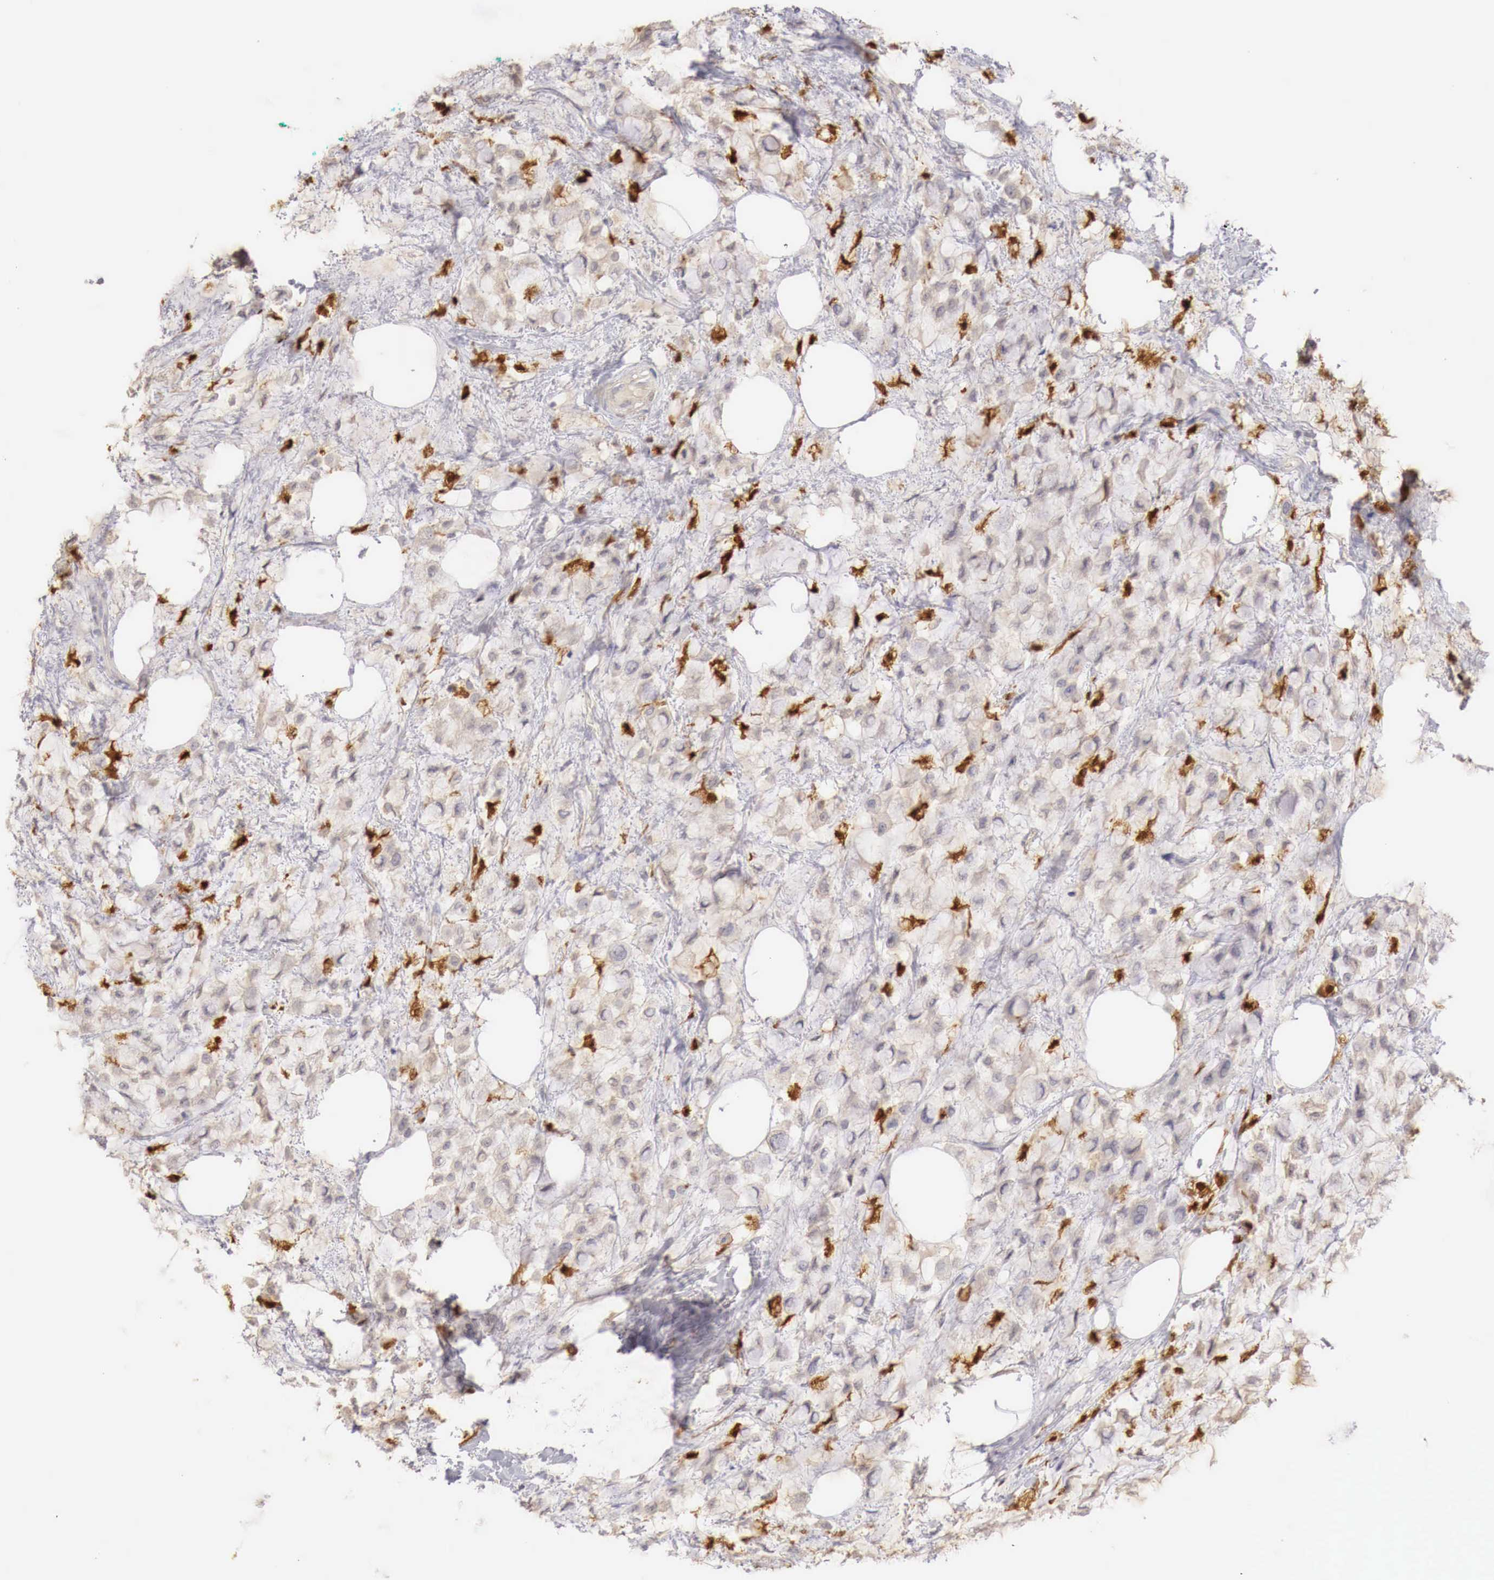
{"staining": {"intensity": "weak", "quantity": "25%-75%", "location": "cytoplasmic/membranous"}, "tissue": "breast cancer", "cell_type": "Tumor cells", "image_type": "cancer", "snomed": [{"axis": "morphology", "description": "Lobular carcinoma"}, {"axis": "topography", "description": "Breast"}], "caption": "Immunohistochemistry (IHC) image of neoplastic tissue: human breast lobular carcinoma stained using immunohistochemistry demonstrates low levels of weak protein expression localized specifically in the cytoplasmic/membranous of tumor cells, appearing as a cytoplasmic/membranous brown color.", "gene": "RENBP", "patient": {"sex": "female", "age": 85}}